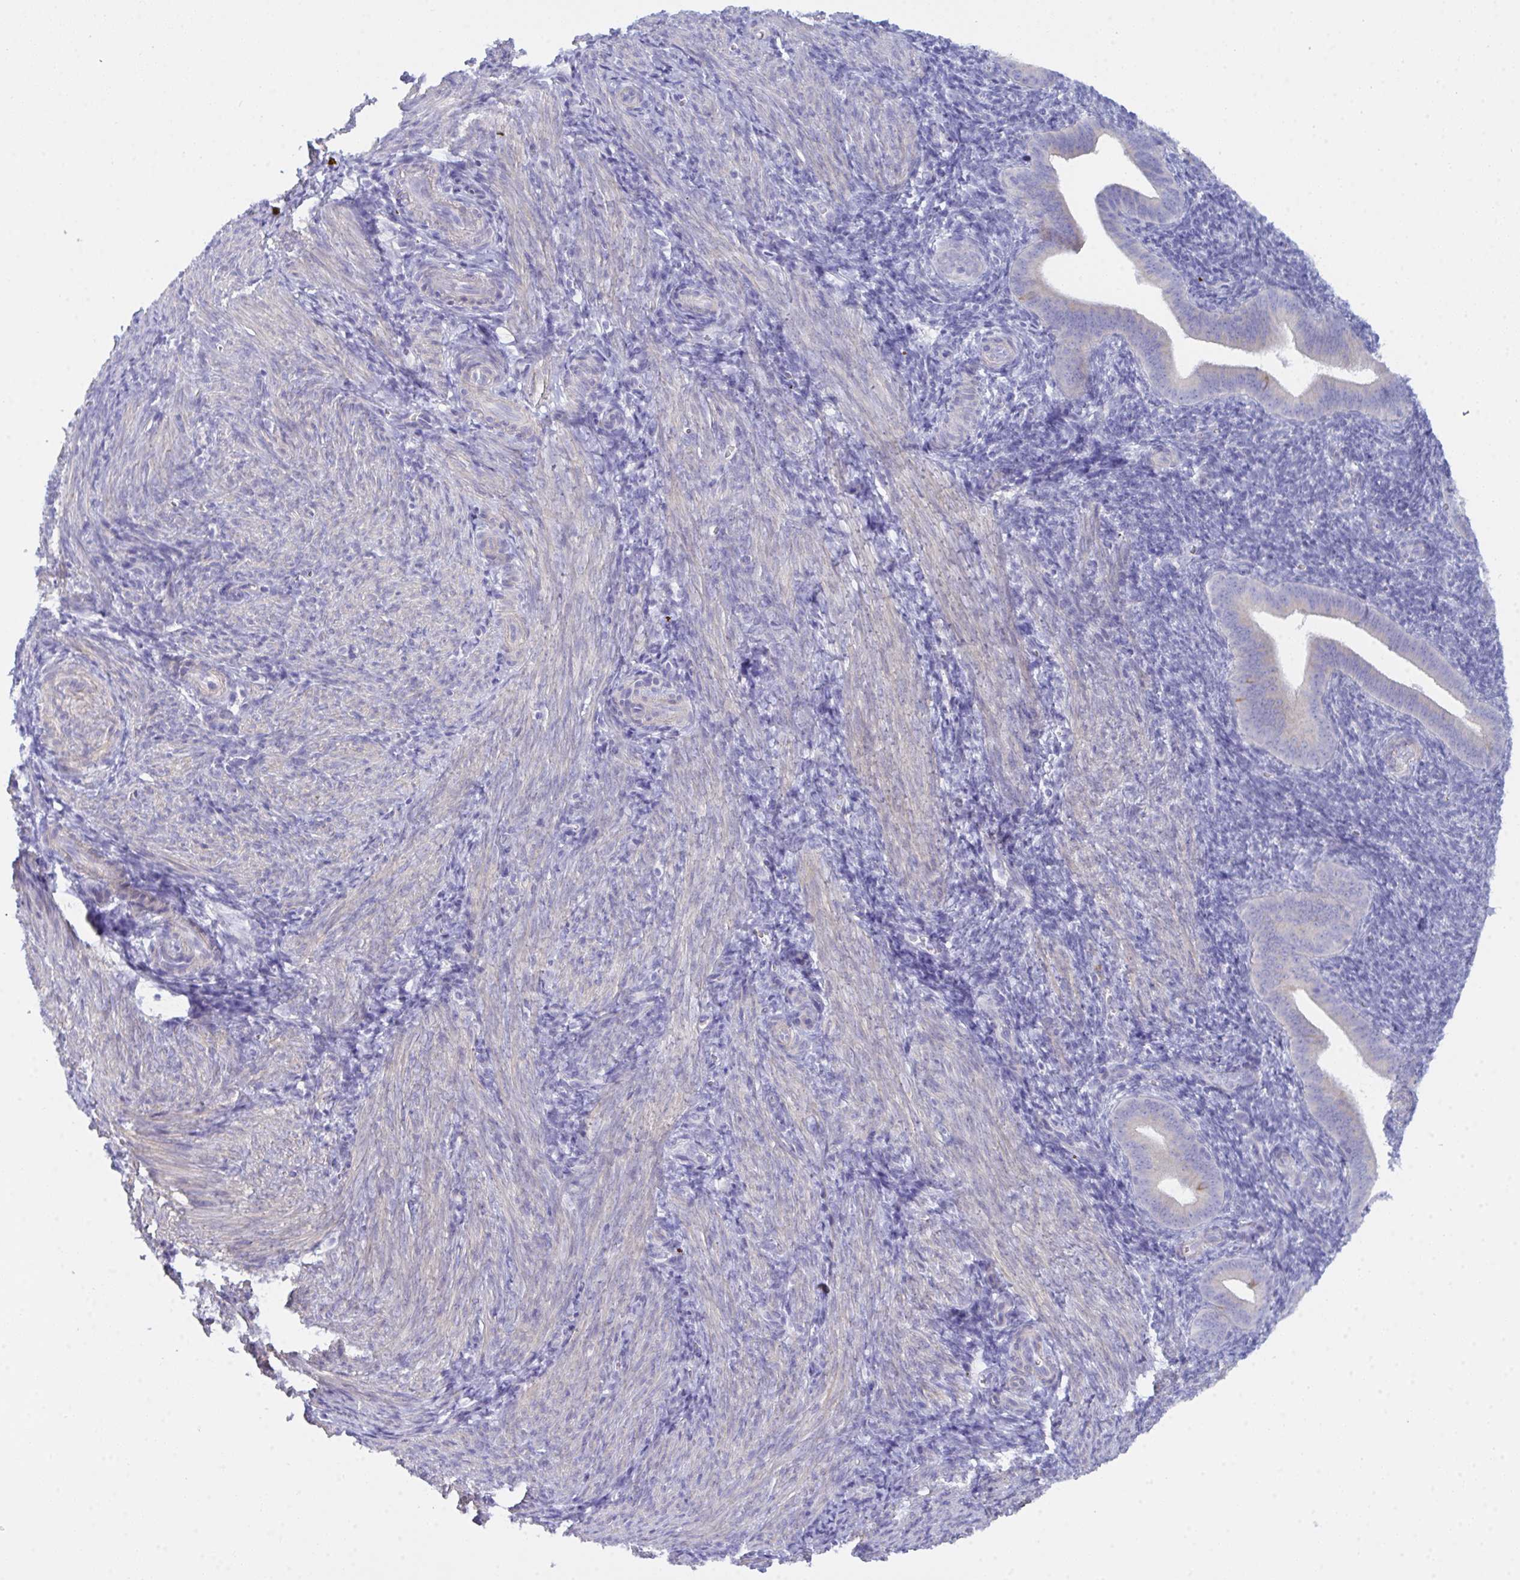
{"staining": {"intensity": "negative", "quantity": "none", "location": "none"}, "tissue": "endometrium", "cell_type": "Cells in endometrial stroma", "image_type": "normal", "snomed": [{"axis": "morphology", "description": "Normal tissue, NOS"}, {"axis": "topography", "description": "Endometrium"}], "caption": "Cells in endometrial stroma show no significant protein expression in unremarkable endometrium.", "gene": "CEP170B", "patient": {"sex": "female", "age": 25}}